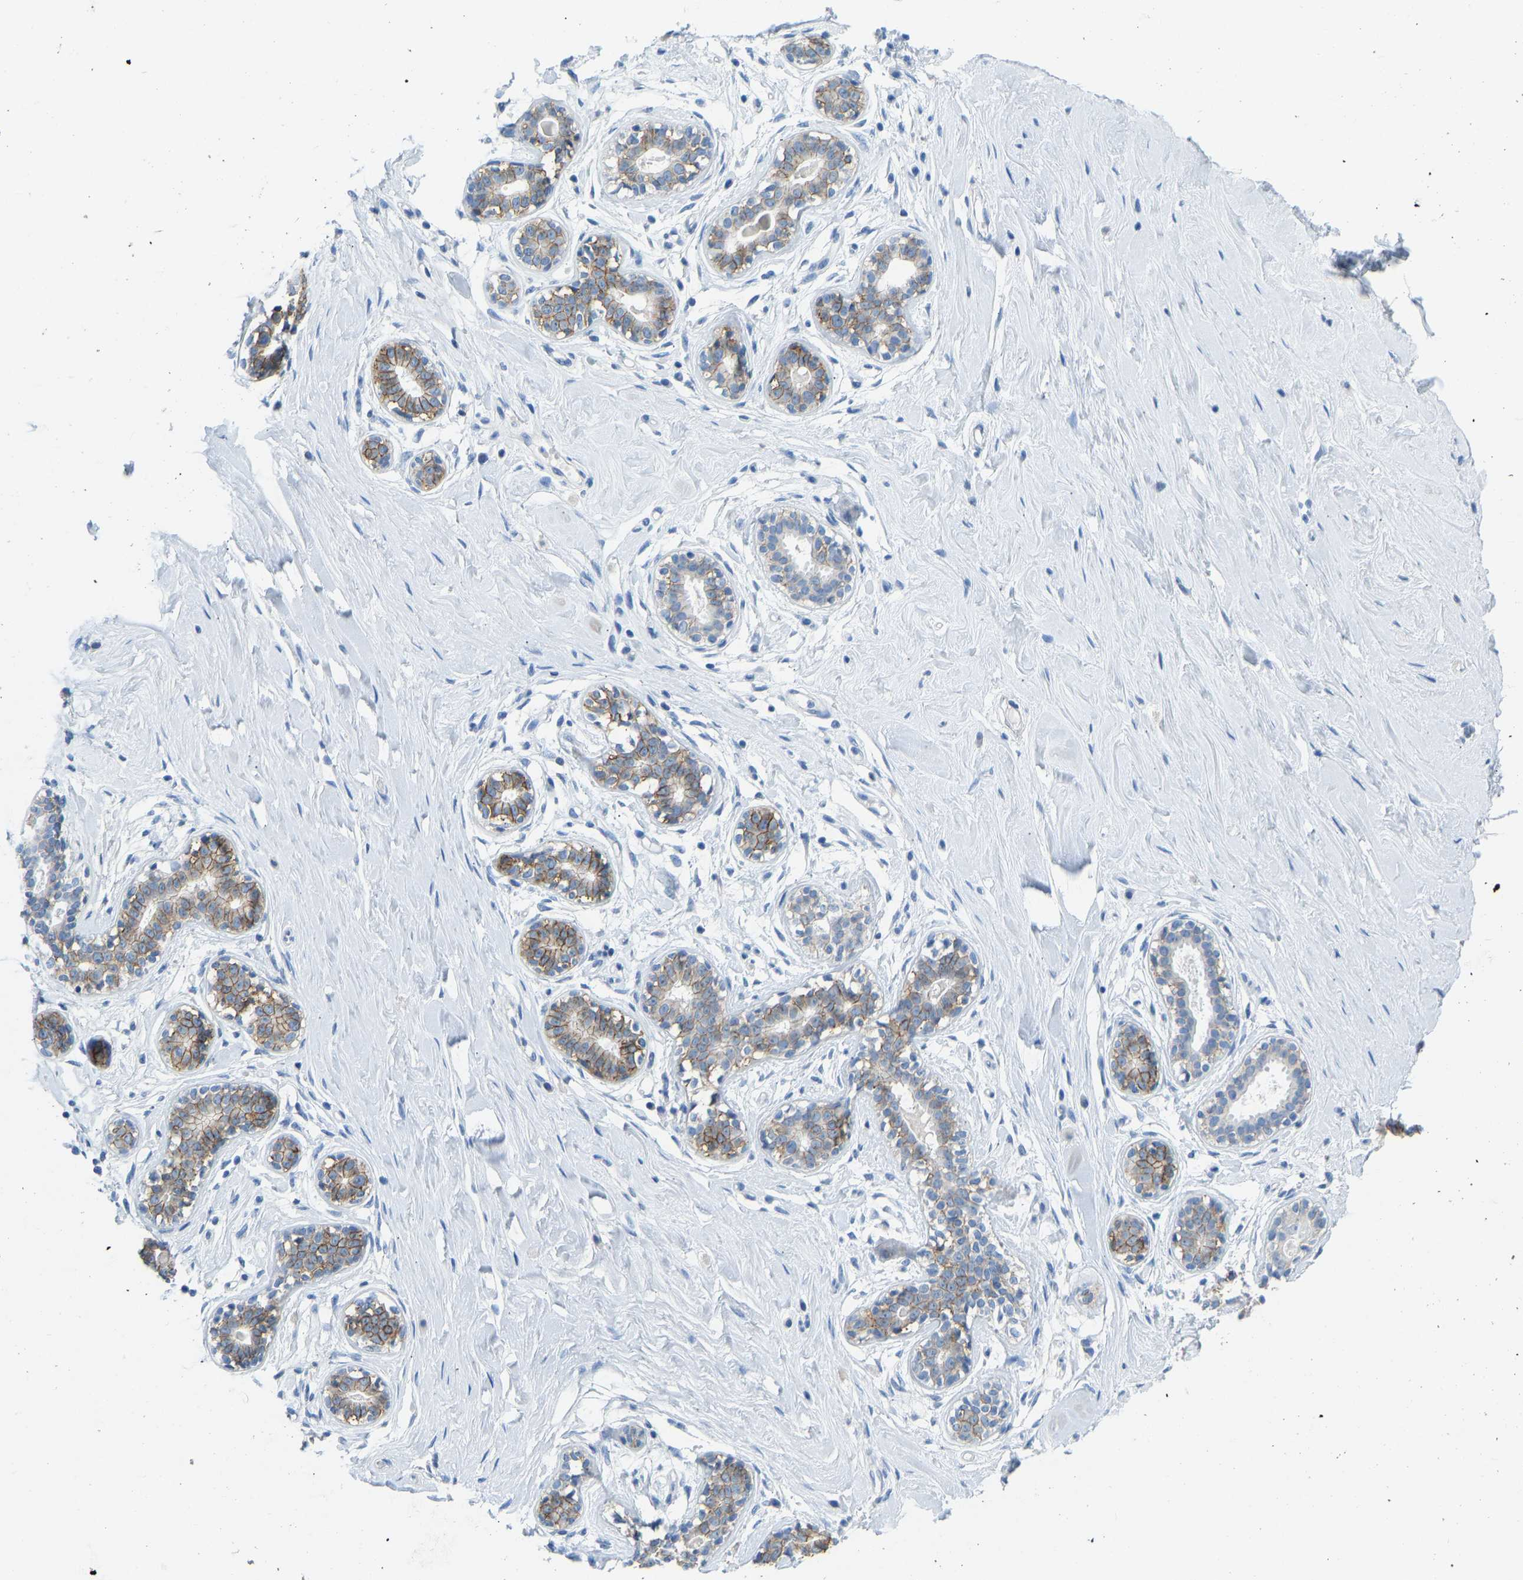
{"staining": {"intensity": "negative", "quantity": "none", "location": "none"}, "tissue": "breast", "cell_type": "Adipocytes", "image_type": "normal", "snomed": [{"axis": "morphology", "description": "Normal tissue, NOS"}, {"axis": "topography", "description": "Breast"}], "caption": "An immunohistochemistry image of unremarkable breast is shown. There is no staining in adipocytes of breast.", "gene": "ATP1A1", "patient": {"sex": "female", "age": 23}}